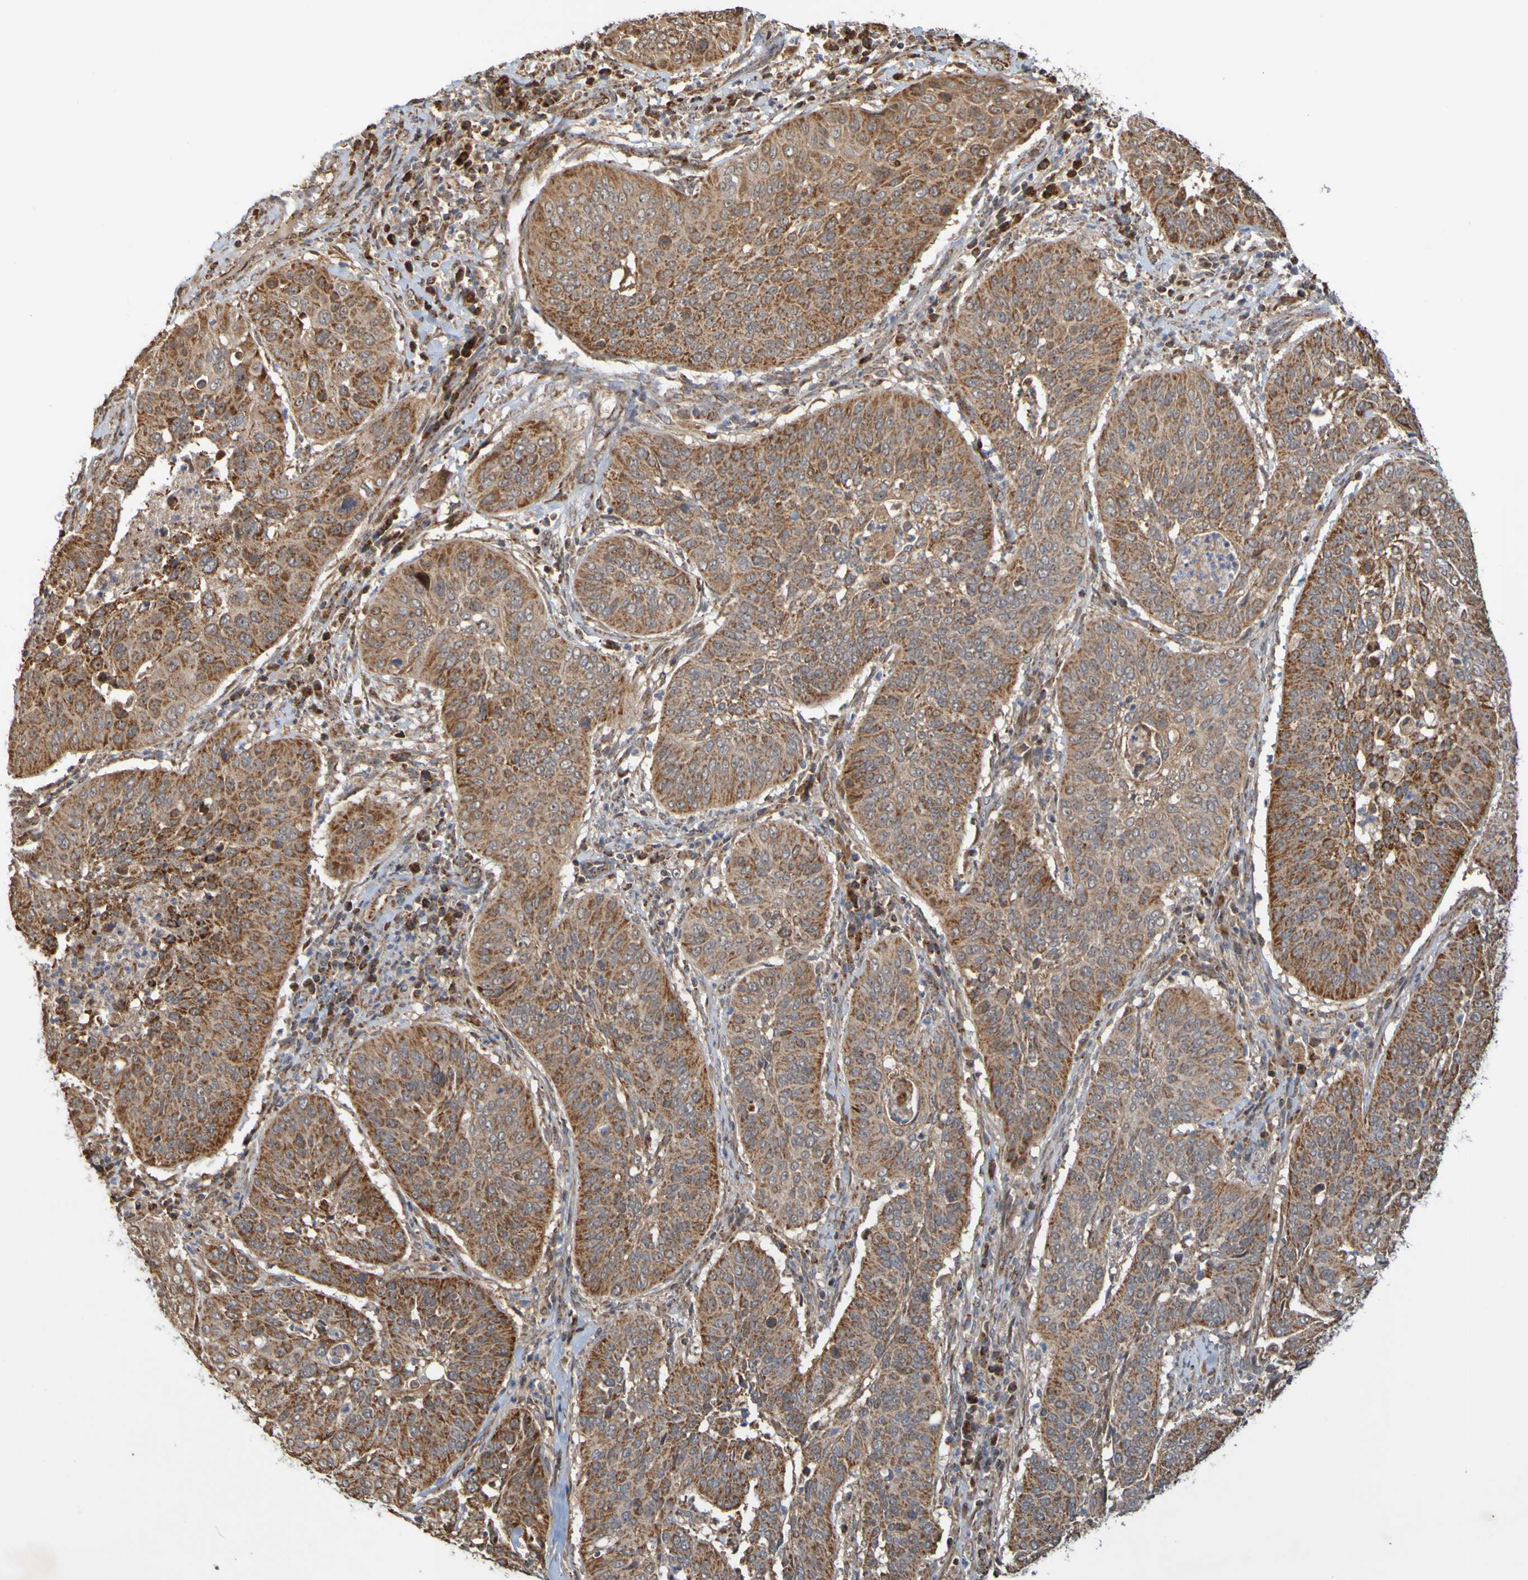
{"staining": {"intensity": "strong", "quantity": ">75%", "location": "cytoplasmic/membranous"}, "tissue": "cervical cancer", "cell_type": "Tumor cells", "image_type": "cancer", "snomed": [{"axis": "morphology", "description": "Normal tissue, NOS"}, {"axis": "morphology", "description": "Squamous cell carcinoma, NOS"}, {"axis": "topography", "description": "Cervix"}], "caption": "A photomicrograph showing strong cytoplasmic/membranous staining in approximately >75% of tumor cells in squamous cell carcinoma (cervical), as visualized by brown immunohistochemical staining.", "gene": "TMBIM1", "patient": {"sex": "female", "age": 39}}